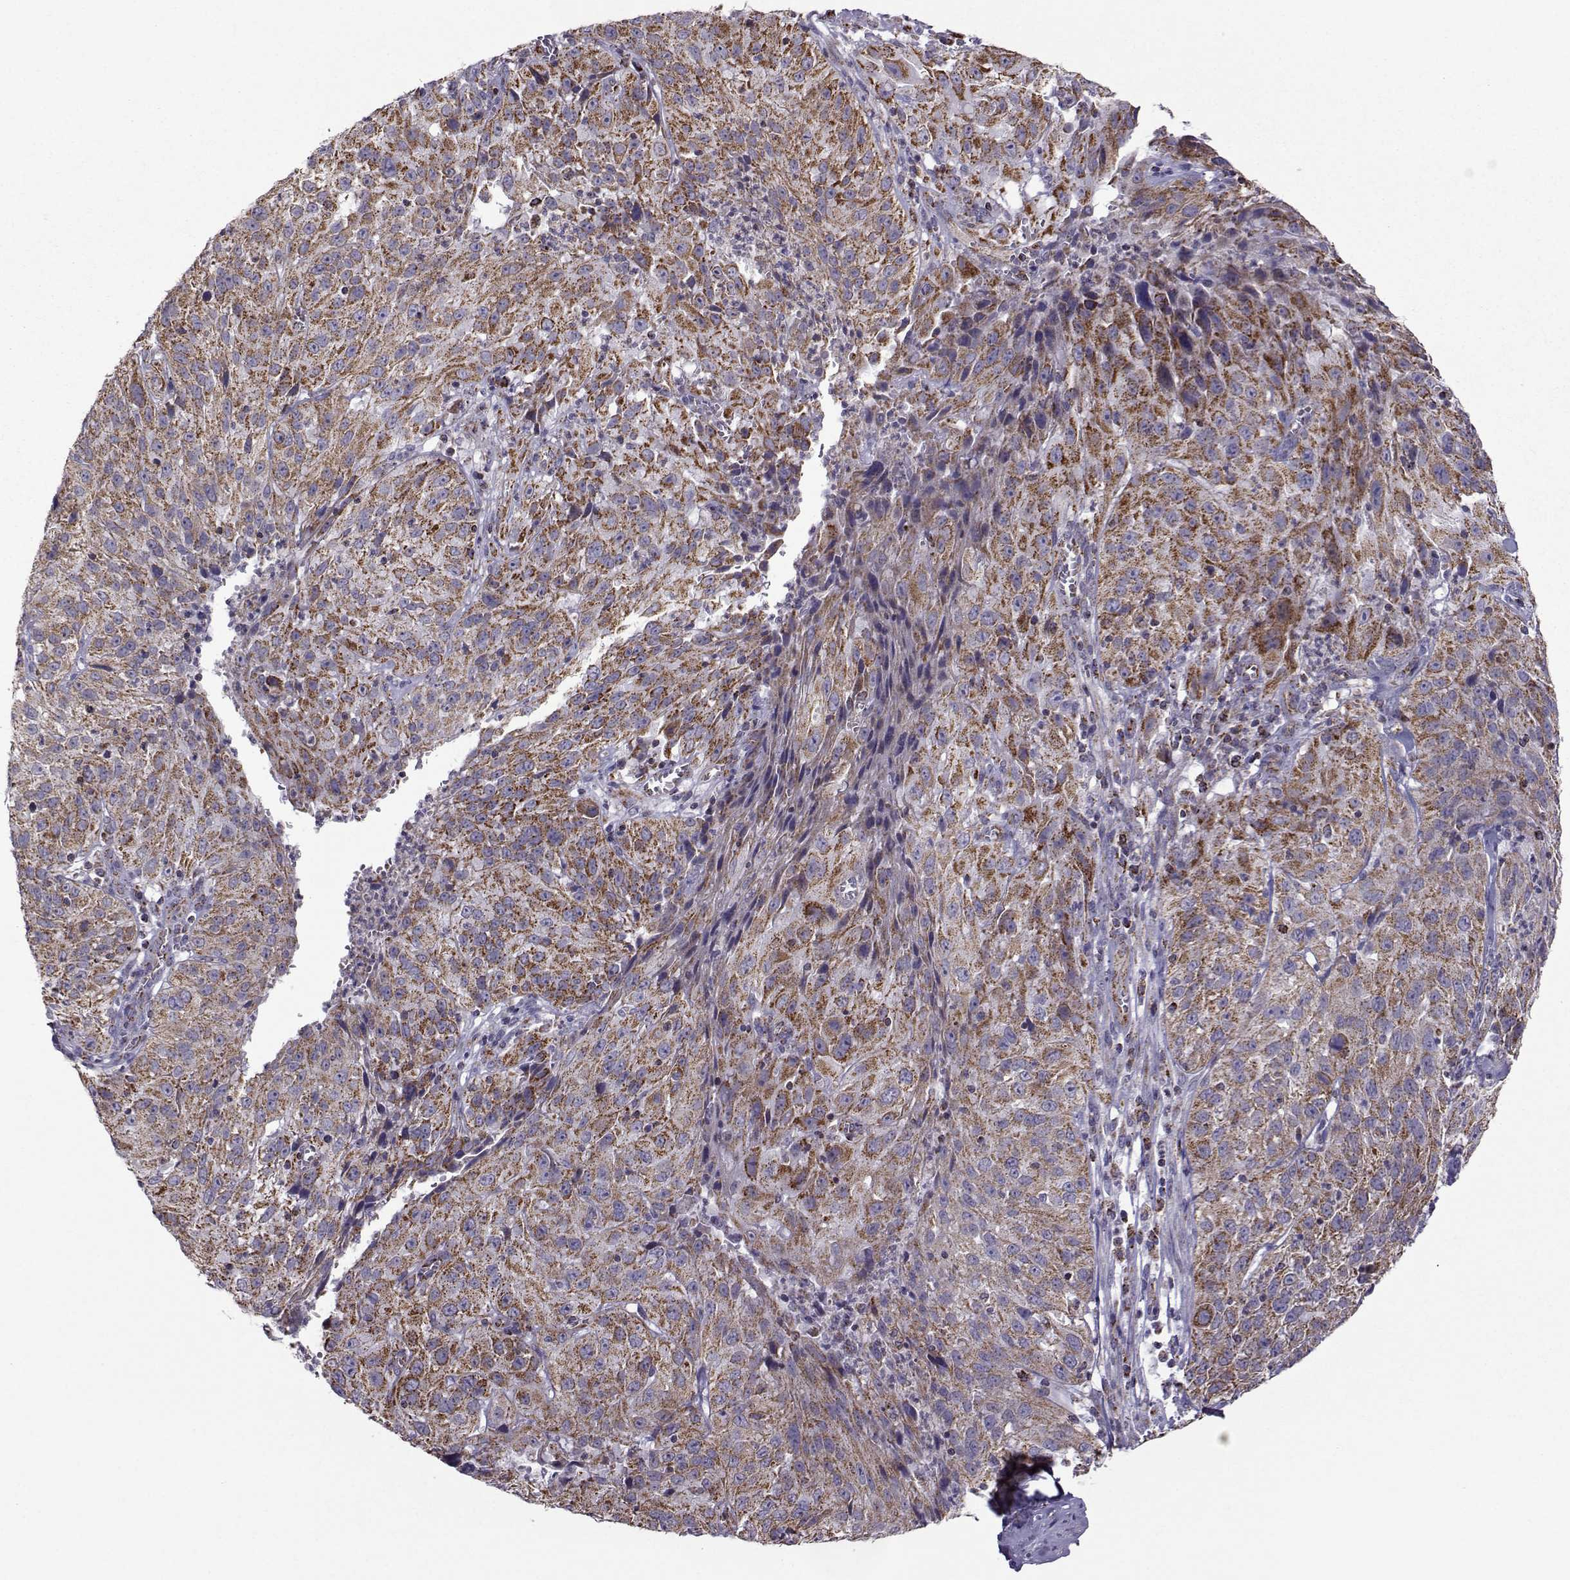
{"staining": {"intensity": "moderate", "quantity": ">75%", "location": "cytoplasmic/membranous"}, "tissue": "cervical cancer", "cell_type": "Tumor cells", "image_type": "cancer", "snomed": [{"axis": "morphology", "description": "Squamous cell carcinoma, NOS"}, {"axis": "topography", "description": "Cervix"}], "caption": "Protein expression analysis of cervical cancer (squamous cell carcinoma) shows moderate cytoplasmic/membranous positivity in about >75% of tumor cells.", "gene": "NECAB3", "patient": {"sex": "female", "age": 32}}